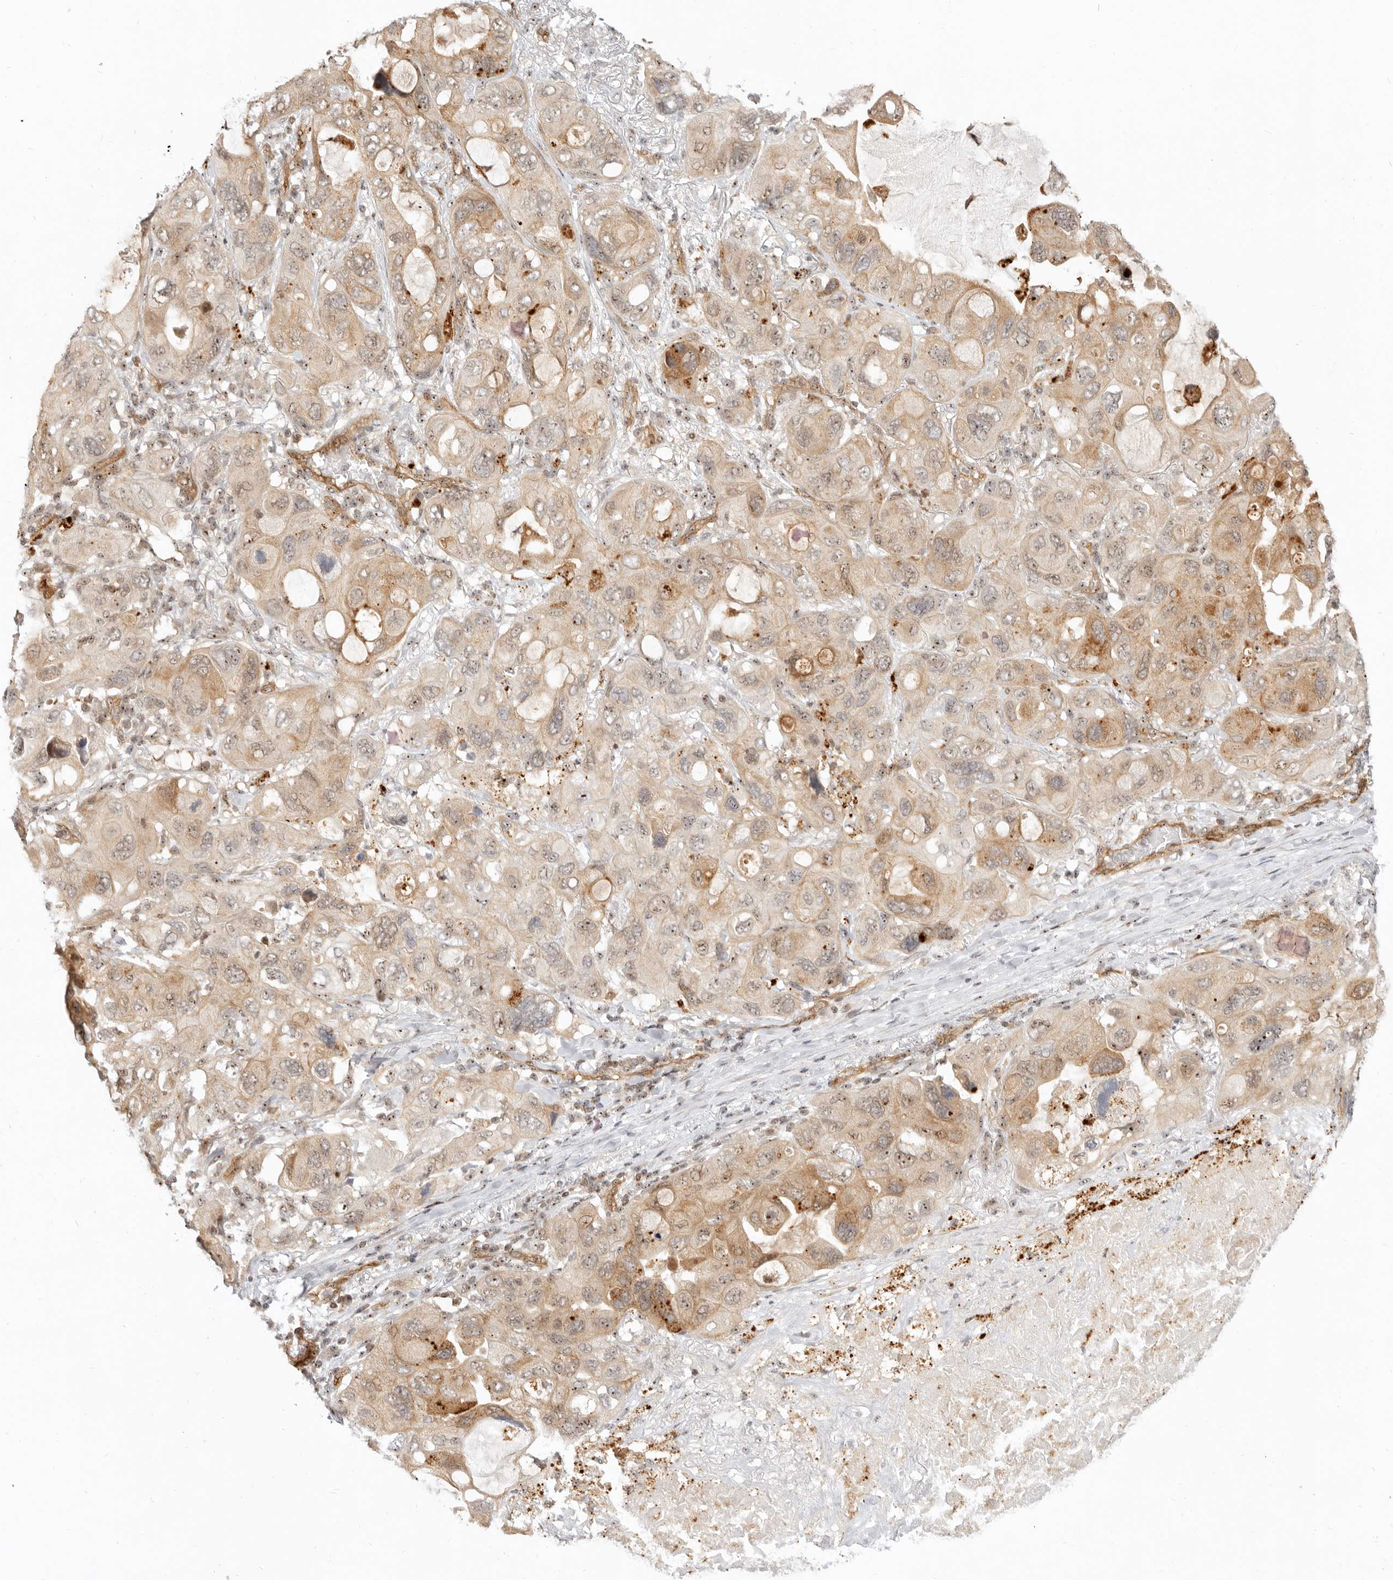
{"staining": {"intensity": "weak", "quantity": ">75%", "location": "cytoplasmic/membranous,nuclear"}, "tissue": "lung cancer", "cell_type": "Tumor cells", "image_type": "cancer", "snomed": [{"axis": "morphology", "description": "Squamous cell carcinoma, NOS"}, {"axis": "topography", "description": "Lung"}], "caption": "A low amount of weak cytoplasmic/membranous and nuclear staining is seen in approximately >75% of tumor cells in lung cancer tissue.", "gene": "BAP1", "patient": {"sex": "female", "age": 73}}